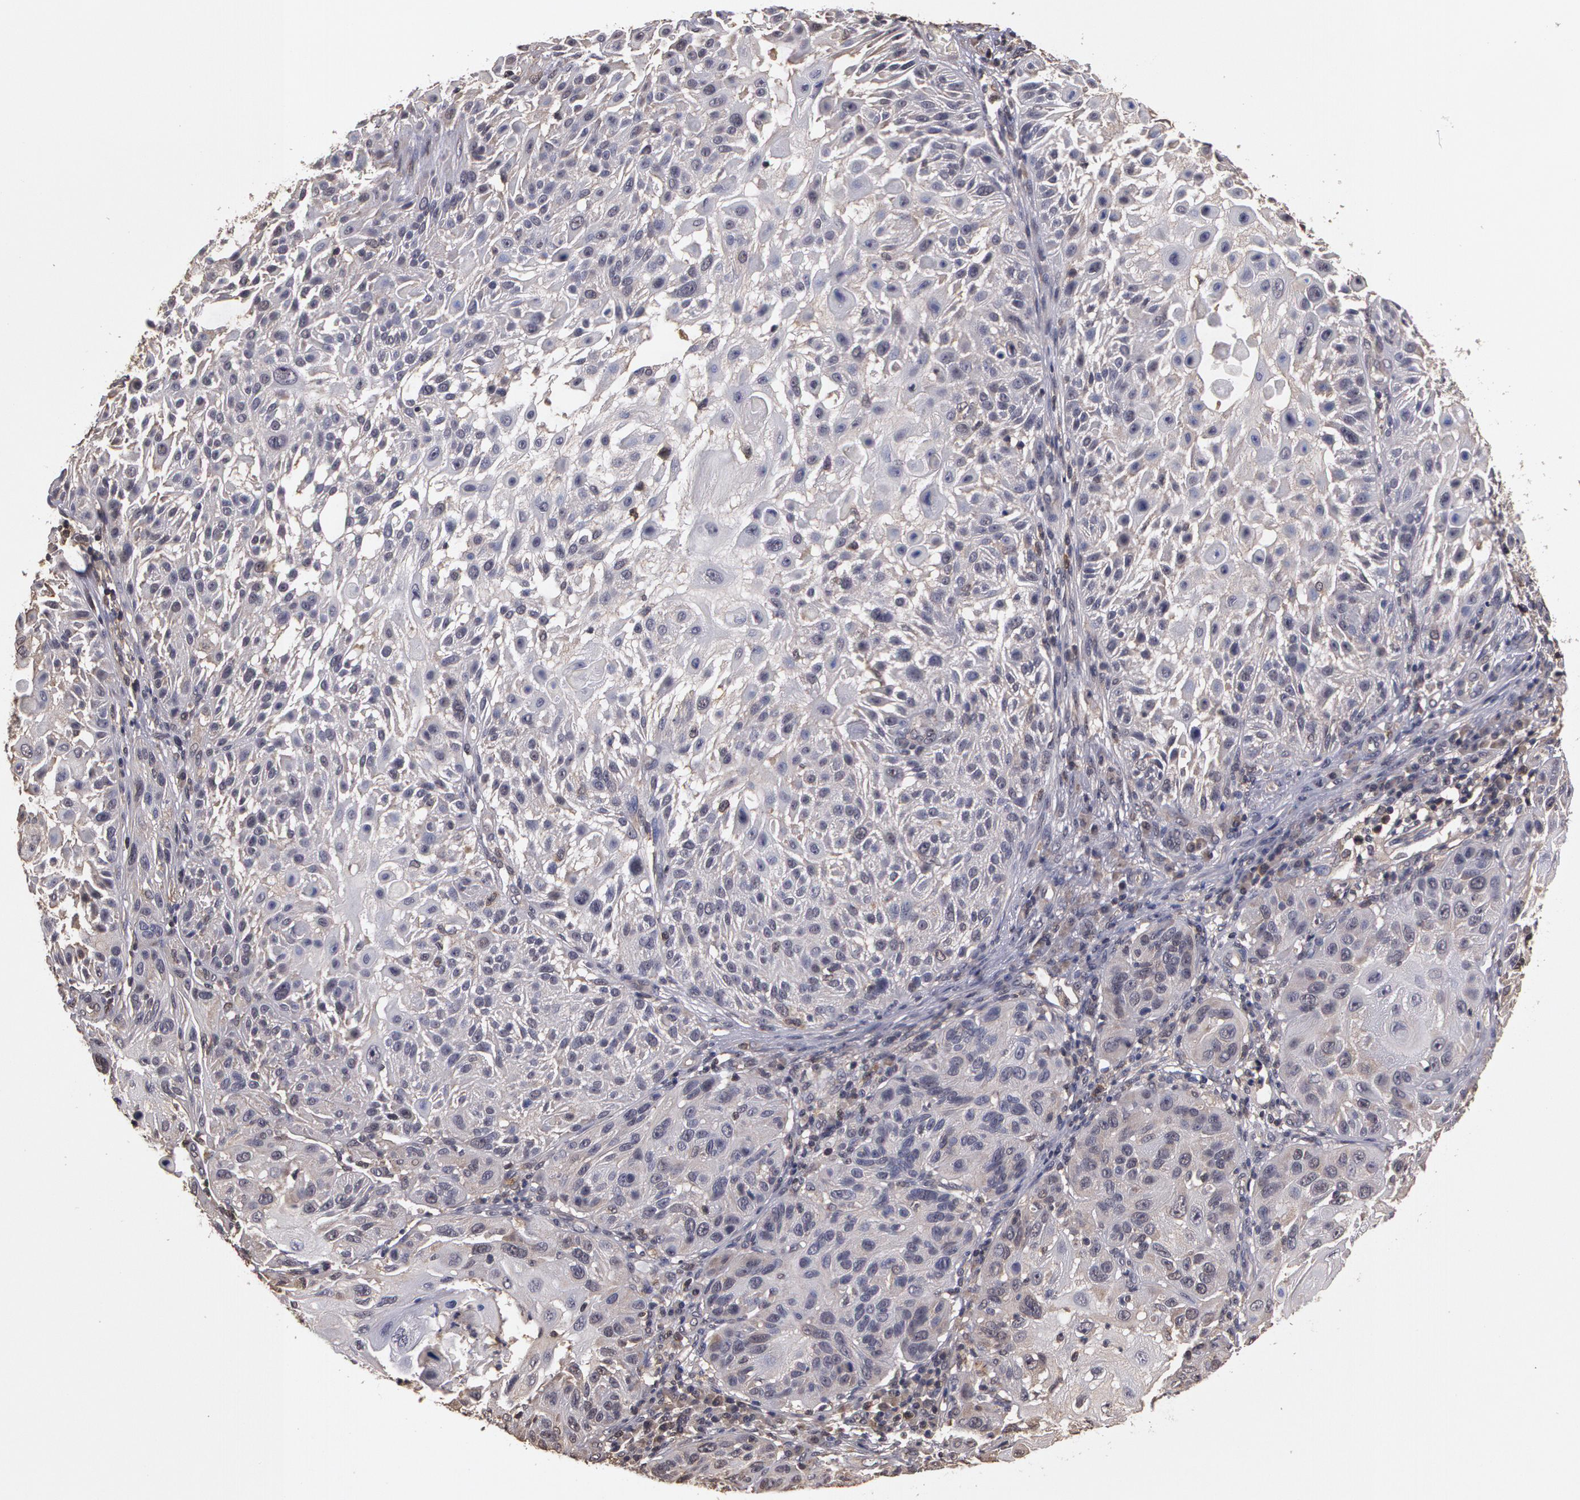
{"staining": {"intensity": "negative", "quantity": "none", "location": "none"}, "tissue": "skin cancer", "cell_type": "Tumor cells", "image_type": "cancer", "snomed": [{"axis": "morphology", "description": "Squamous cell carcinoma, NOS"}, {"axis": "topography", "description": "Skin"}], "caption": "This is an IHC image of human skin cancer (squamous cell carcinoma). There is no expression in tumor cells.", "gene": "AHSA1", "patient": {"sex": "female", "age": 89}}